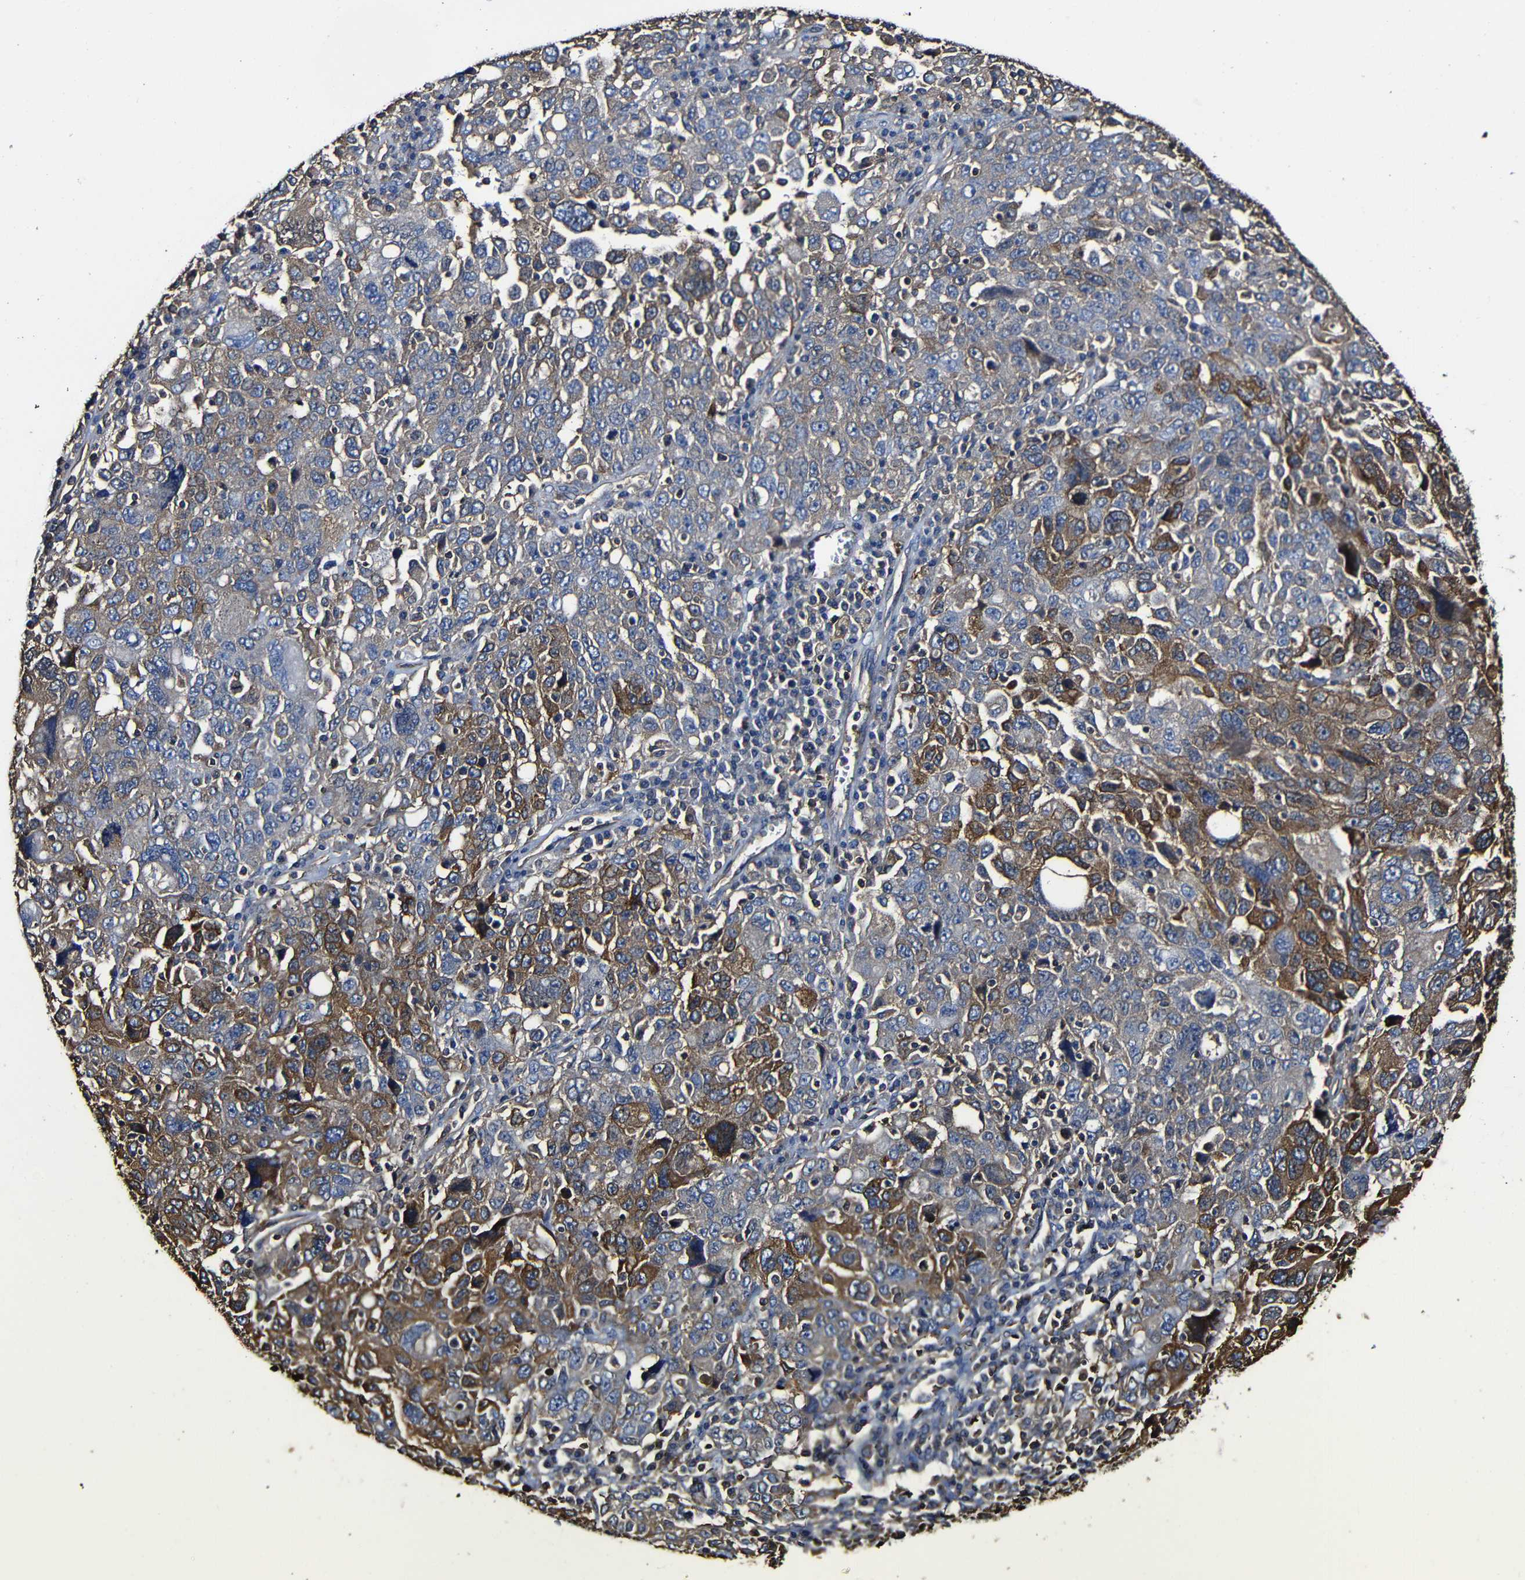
{"staining": {"intensity": "moderate", "quantity": "25%-75%", "location": "cytoplasmic/membranous"}, "tissue": "ovarian cancer", "cell_type": "Tumor cells", "image_type": "cancer", "snomed": [{"axis": "morphology", "description": "Carcinoma, endometroid"}, {"axis": "topography", "description": "Ovary"}], "caption": "Ovarian cancer (endometroid carcinoma) stained with DAB immunohistochemistry (IHC) shows medium levels of moderate cytoplasmic/membranous staining in approximately 25%-75% of tumor cells. The staining is performed using DAB (3,3'-diaminobenzidine) brown chromogen to label protein expression. The nuclei are counter-stained blue using hematoxylin.", "gene": "MSN", "patient": {"sex": "female", "age": 62}}